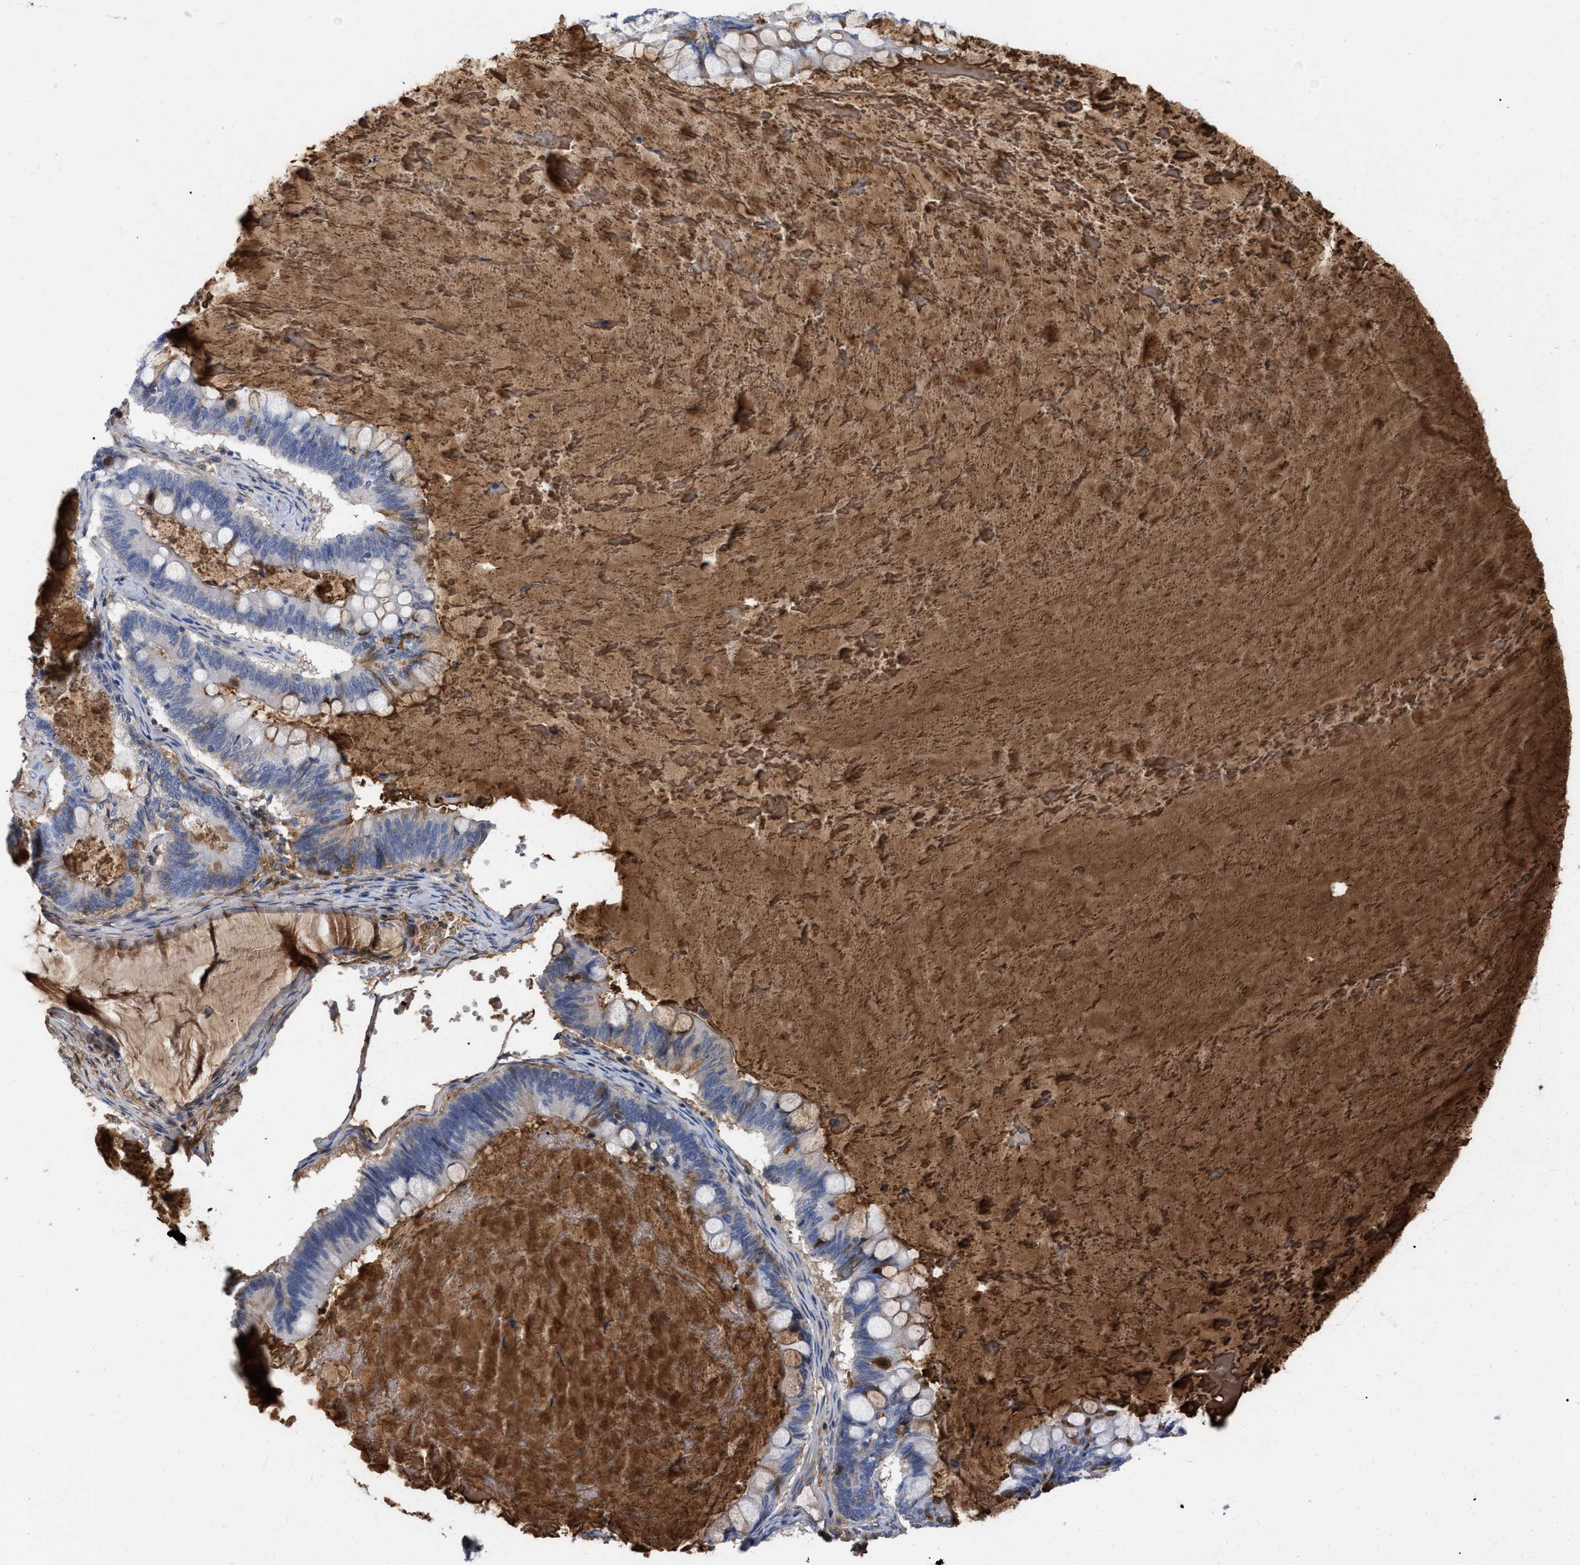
{"staining": {"intensity": "moderate", "quantity": "<25%", "location": "cytoplasmic/membranous"}, "tissue": "ovarian cancer", "cell_type": "Tumor cells", "image_type": "cancer", "snomed": [{"axis": "morphology", "description": "Cystadenocarcinoma, mucinous, NOS"}, {"axis": "topography", "description": "Ovary"}], "caption": "High-power microscopy captured an IHC image of mucinous cystadenocarcinoma (ovarian), revealing moderate cytoplasmic/membranous staining in approximately <25% of tumor cells.", "gene": "IGHV5-51", "patient": {"sex": "female", "age": 61}}